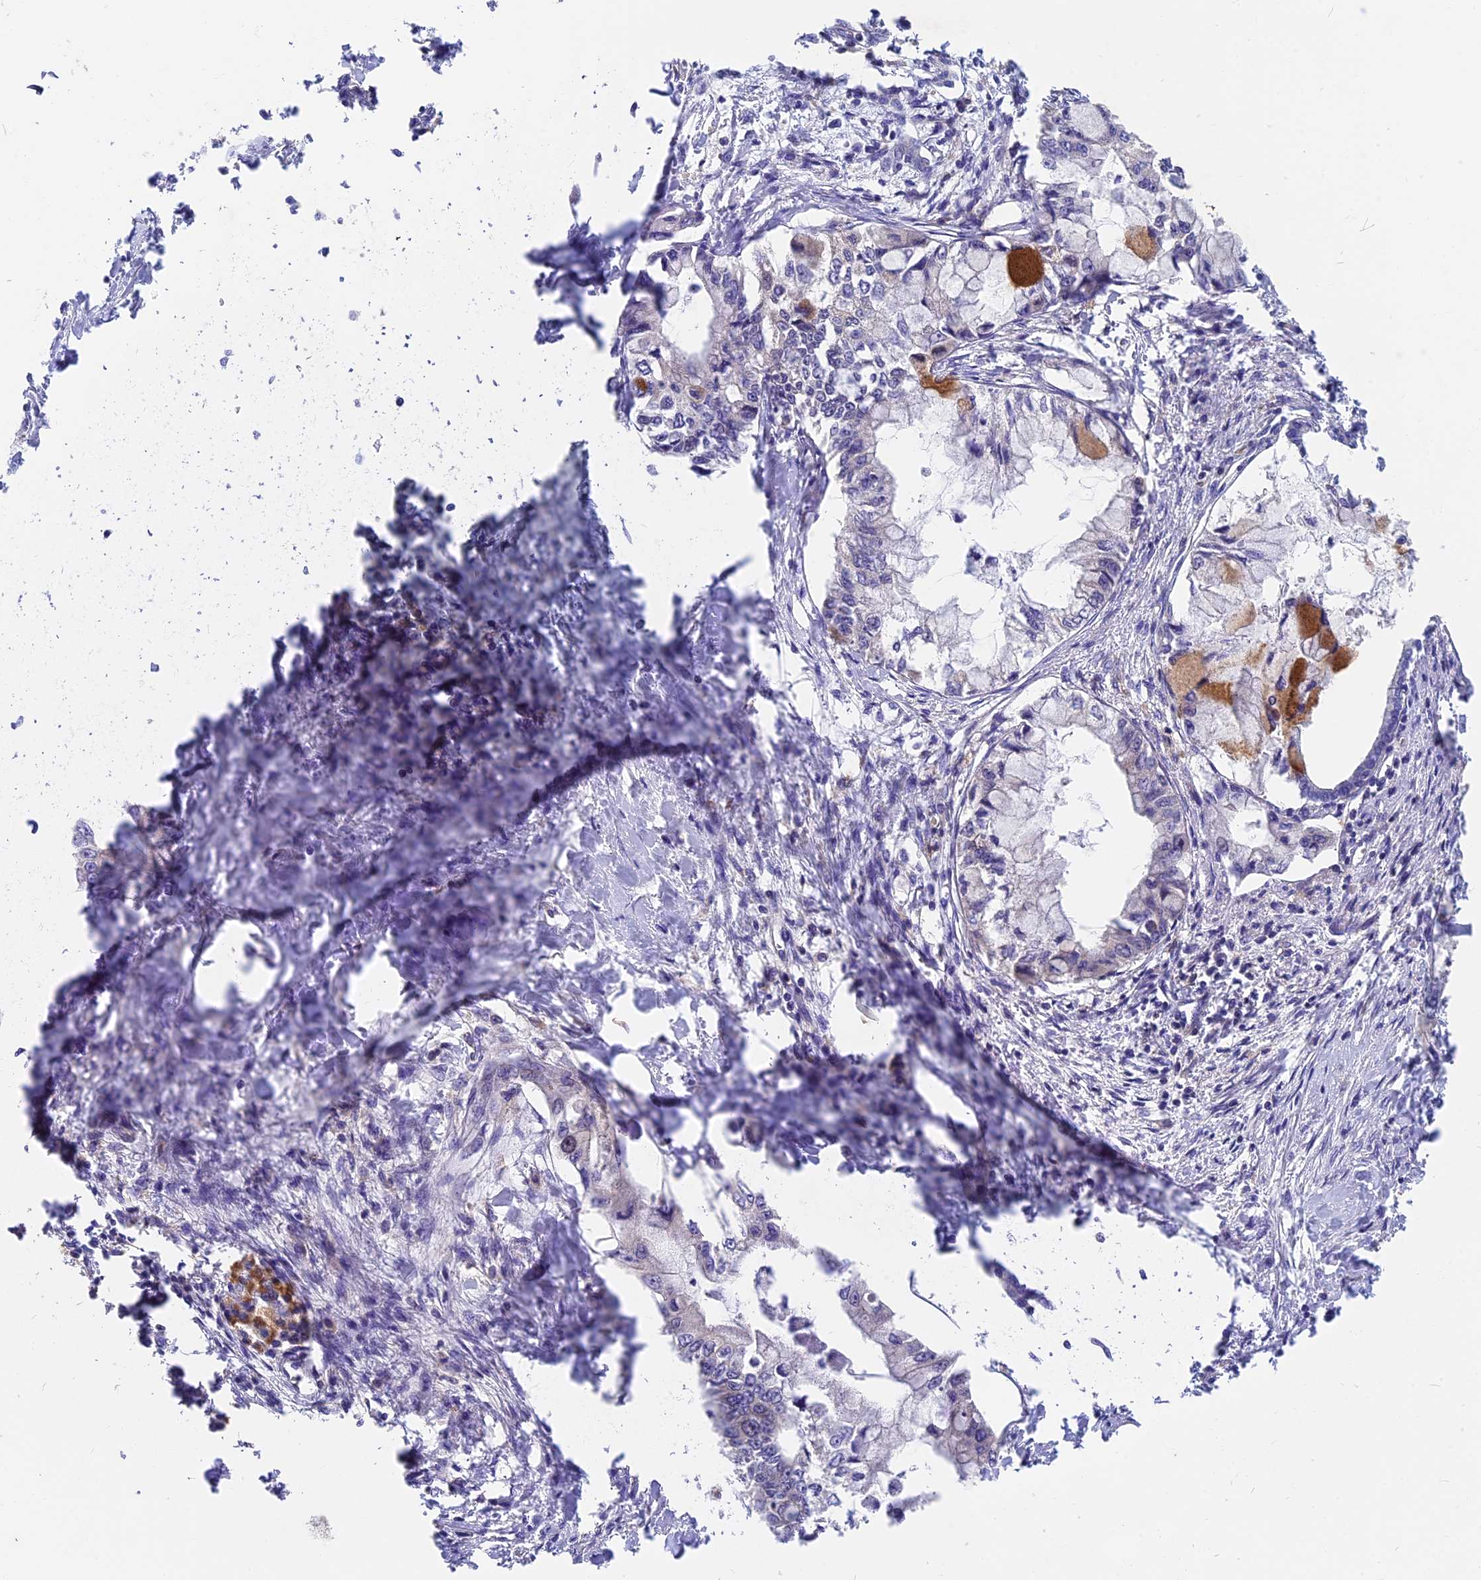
{"staining": {"intensity": "negative", "quantity": "none", "location": "none"}, "tissue": "pancreatic cancer", "cell_type": "Tumor cells", "image_type": "cancer", "snomed": [{"axis": "morphology", "description": "Adenocarcinoma, NOS"}, {"axis": "topography", "description": "Pancreas"}], "caption": "This is a histopathology image of immunohistochemistry (IHC) staining of pancreatic cancer, which shows no expression in tumor cells.", "gene": "MYO9B", "patient": {"sex": "male", "age": 48}}